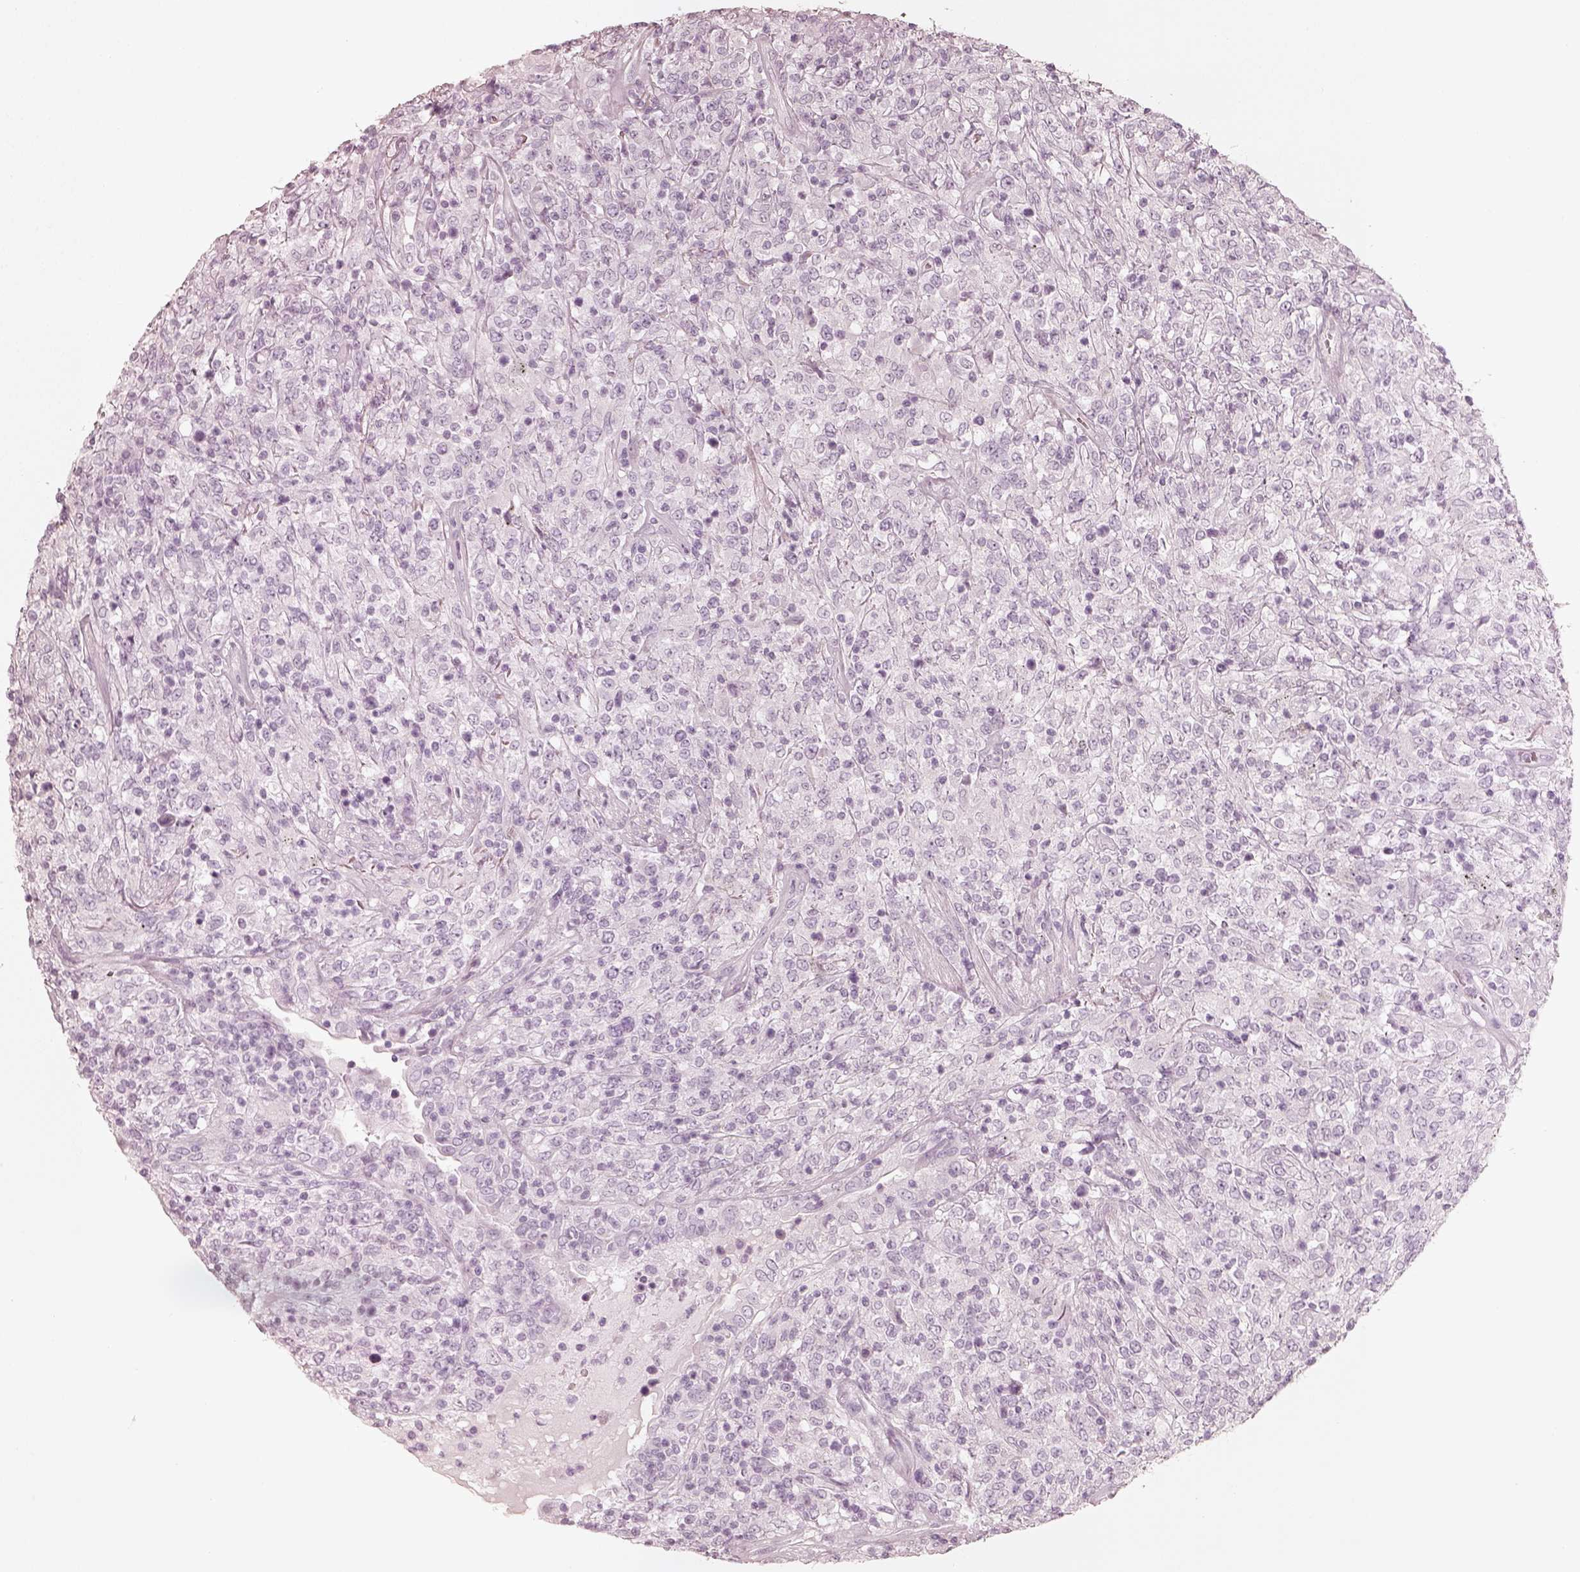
{"staining": {"intensity": "negative", "quantity": "none", "location": "none"}, "tissue": "lymphoma", "cell_type": "Tumor cells", "image_type": "cancer", "snomed": [{"axis": "morphology", "description": "Malignant lymphoma, non-Hodgkin's type, High grade"}, {"axis": "topography", "description": "Lung"}], "caption": "Tumor cells show no significant protein expression in high-grade malignant lymphoma, non-Hodgkin's type. (Brightfield microscopy of DAB (3,3'-diaminobenzidine) immunohistochemistry (IHC) at high magnification).", "gene": "KRT72", "patient": {"sex": "male", "age": 79}}